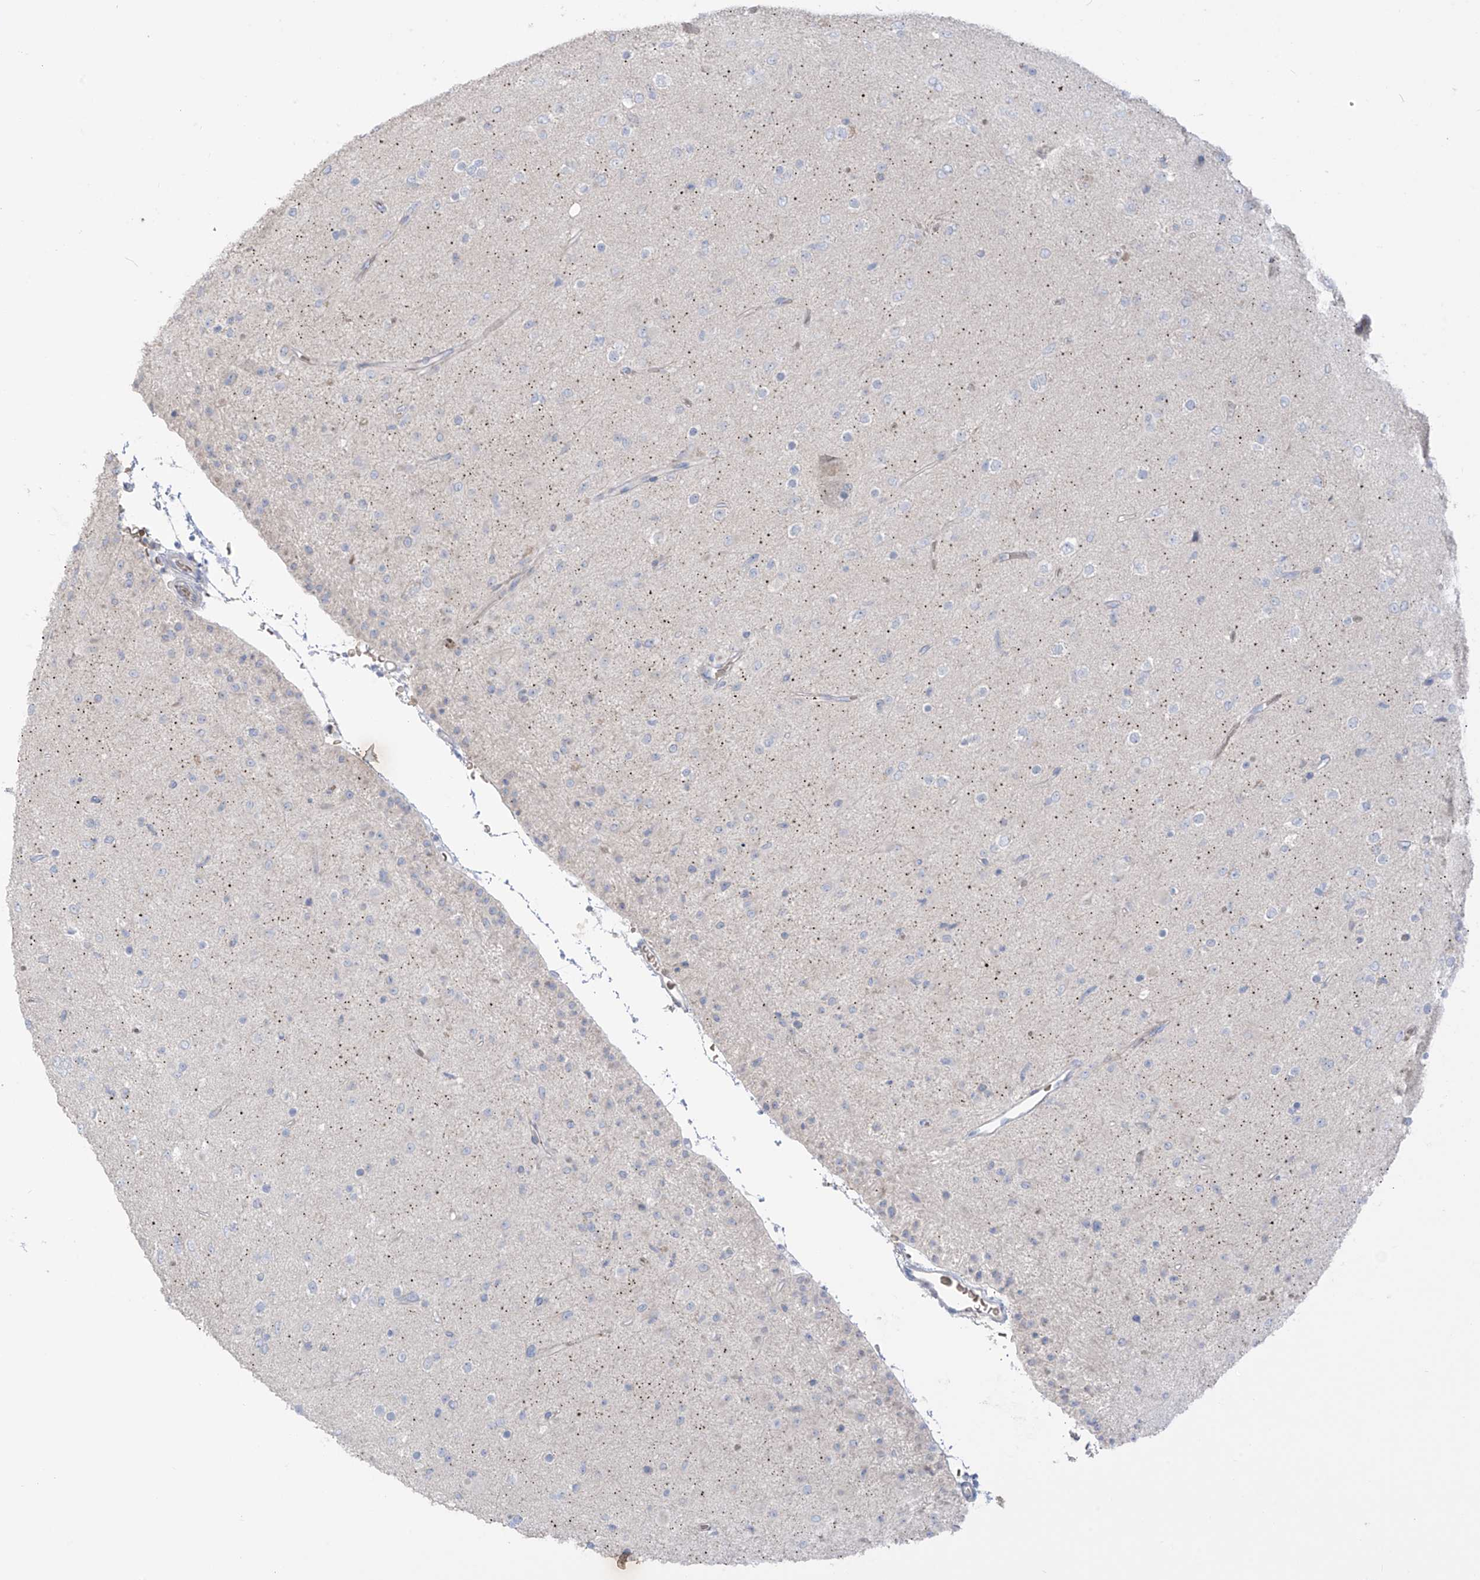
{"staining": {"intensity": "negative", "quantity": "none", "location": "none"}, "tissue": "glioma", "cell_type": "Tumor cells", "image_type": "cancer", "snomed": [{"axis": "morphology", "description": "Glioma, malignant, Low grade"}, {"axis": "topography", "description": "Brain"}], "caption": "Image shows no protein staining in tumor cells of malignant glioma (low-grade) tissue. (DAB immunohistochemistry visualized using brightfield microscopy, high magnification).", "gene": "ASPRV1", "patient": {"sex": "male", "age": 65}}